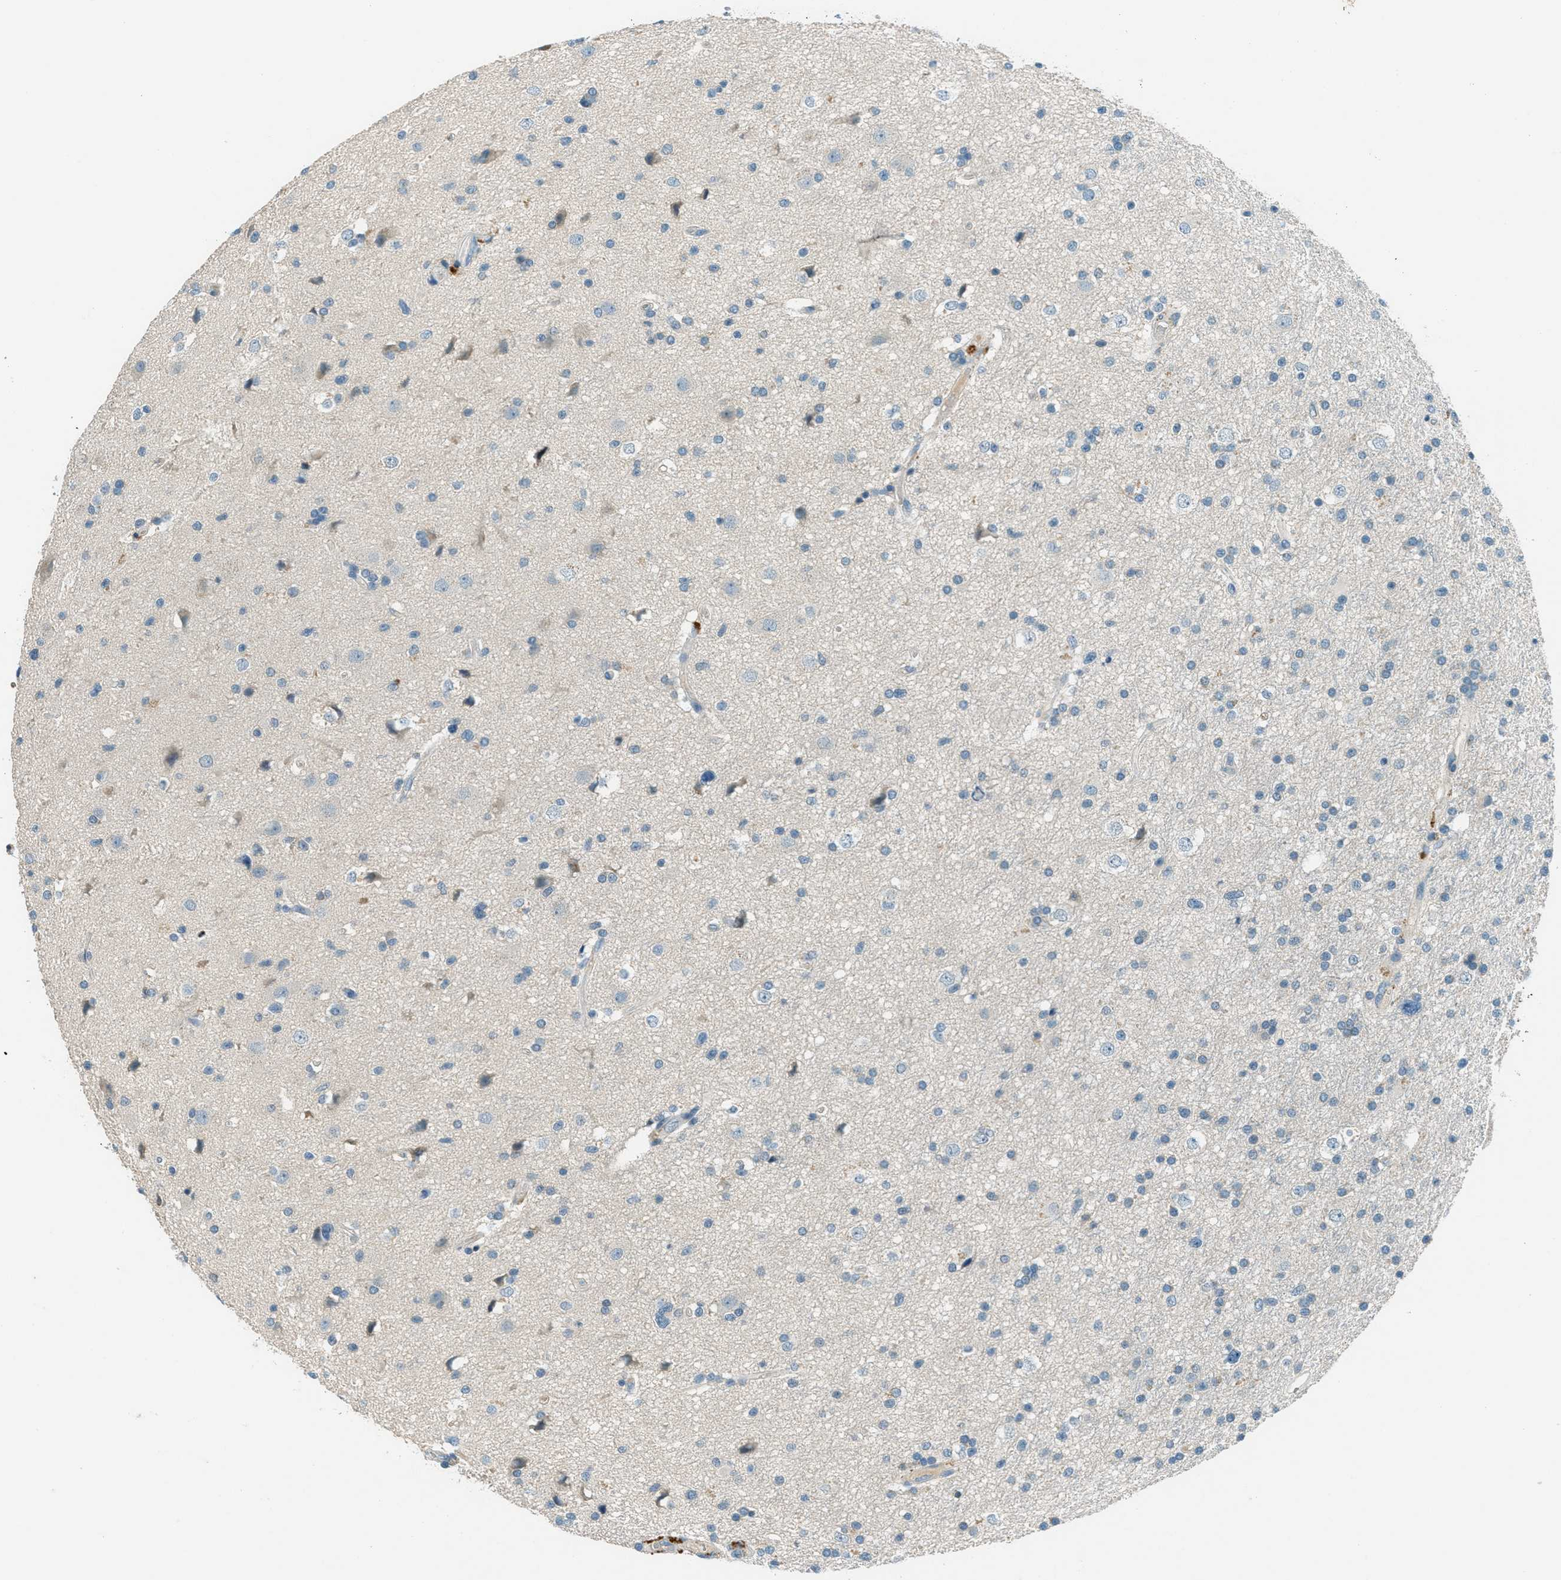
{"staining": {"intensity": "negative", "quantity": "none", "location": "none"}, "tissue": "glioma", "cell_type": "Tumor cells", "image_type": "cancer", "snomed": [{"axis": "morphology", "description": "Glioma, malignant, High grade"}, {"axis": "topography", "description": "Brain"}], "caption": "This is an immunohistochemistry (IHC) image of human malignant glioma (high-grade). There is no expression in tumor cells.", "gene": "MSLN", "patient": {"sex": "male", "age": 33}}